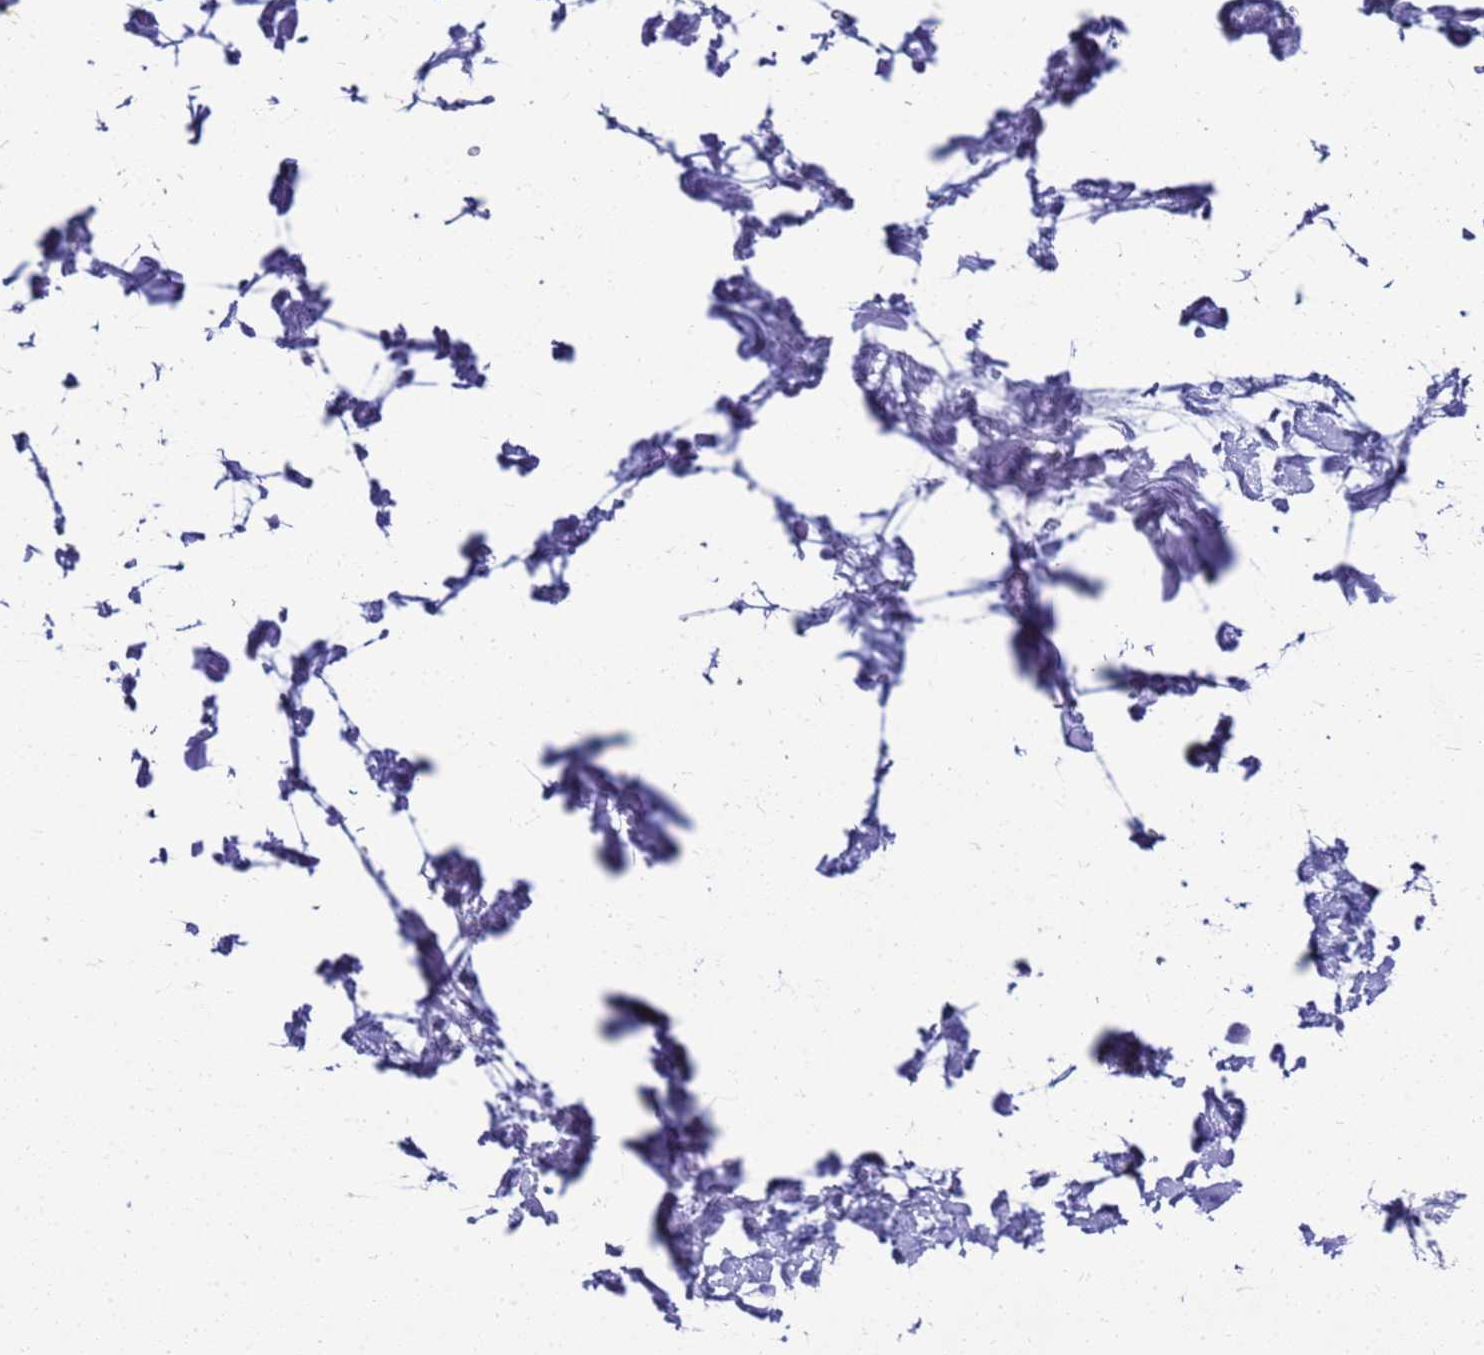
{"staining": {"intensity": "negative", "quantity": "none", "location": "none"}, "tissue": "adipose tissue", "cell_type": "Adipocytes", "image_type": "normal", "snomed": [{"axis": "morphology", "description": "Normal tissue, NOS"}, {"axis": "topography", "description": "Soft tissue"}], "caption": "IHC histopathology image of benign human adipose tissue stained for a protein (brown), which demonstrates no expression in adipocytes. (Stains: DAB (3,3'-diaminobenzidine) IHC with hematoxylin counter stain, Microscopy: brightfield microscopy at high magnification).", "gene": "MS4A13", "patient": {"sex": "male", "age": 72}}